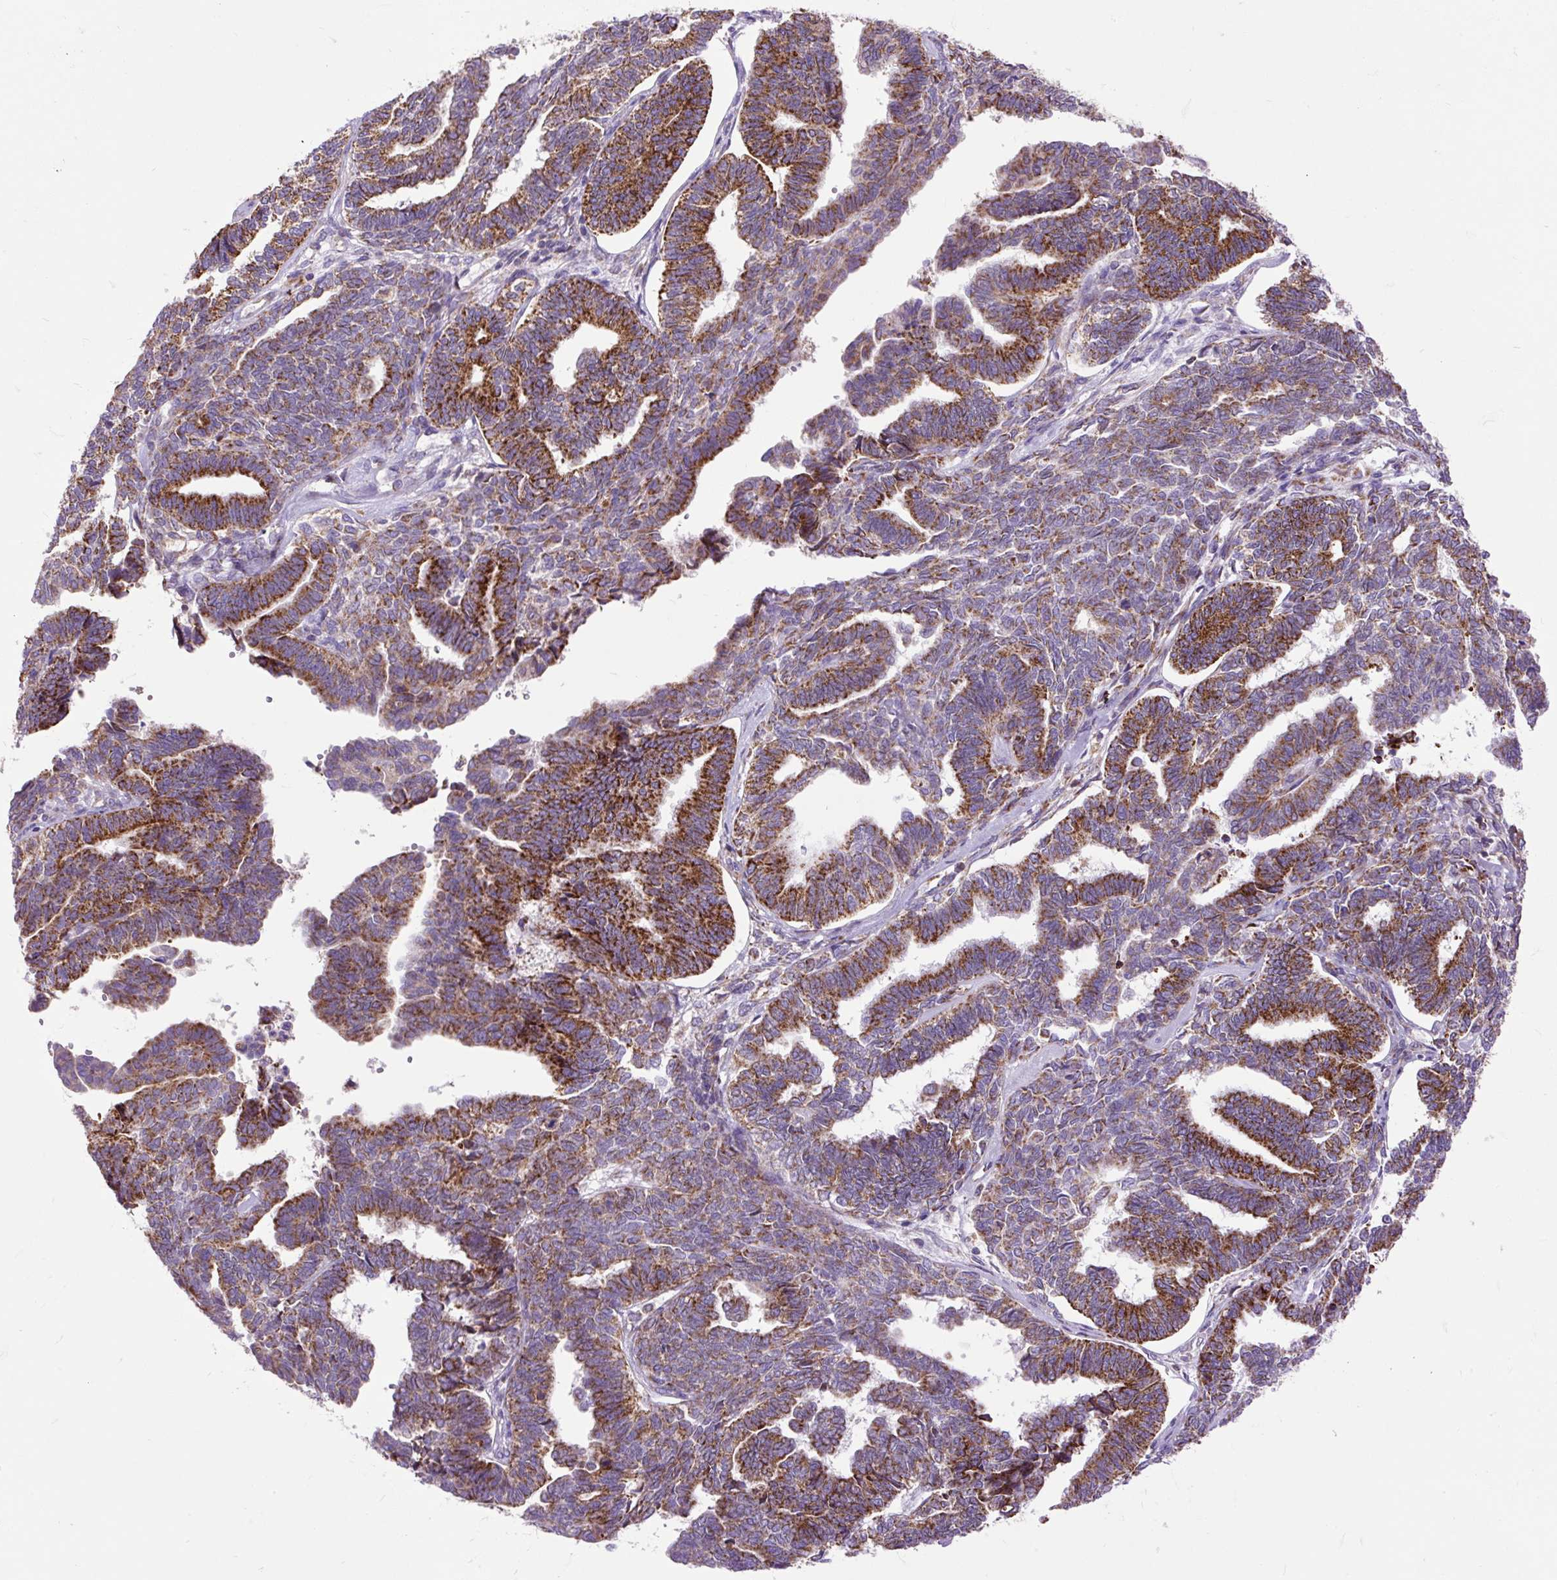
{"staining": {"intensity": "strong", "quantity": ">75%", "location": "cytoplasmic/membranous"}, "tissue": "endometrial cancer", "cell_type": "Tumor cells", "image_type": "cancer", "snomed": [{"axis": "morphology", "description": "Adenocarcinoma, NOS"}, {"axis": "topography", "description": "Endometrium"}], "caption": "Endometrial adenocarcinoma was stained to show a protein in brown. There is high levels of strong cytoplasmic/membranous expression in about >75% of tumor cells.", "gene": "TOMM40", "patient": {"sex": "female", "age": 70}}